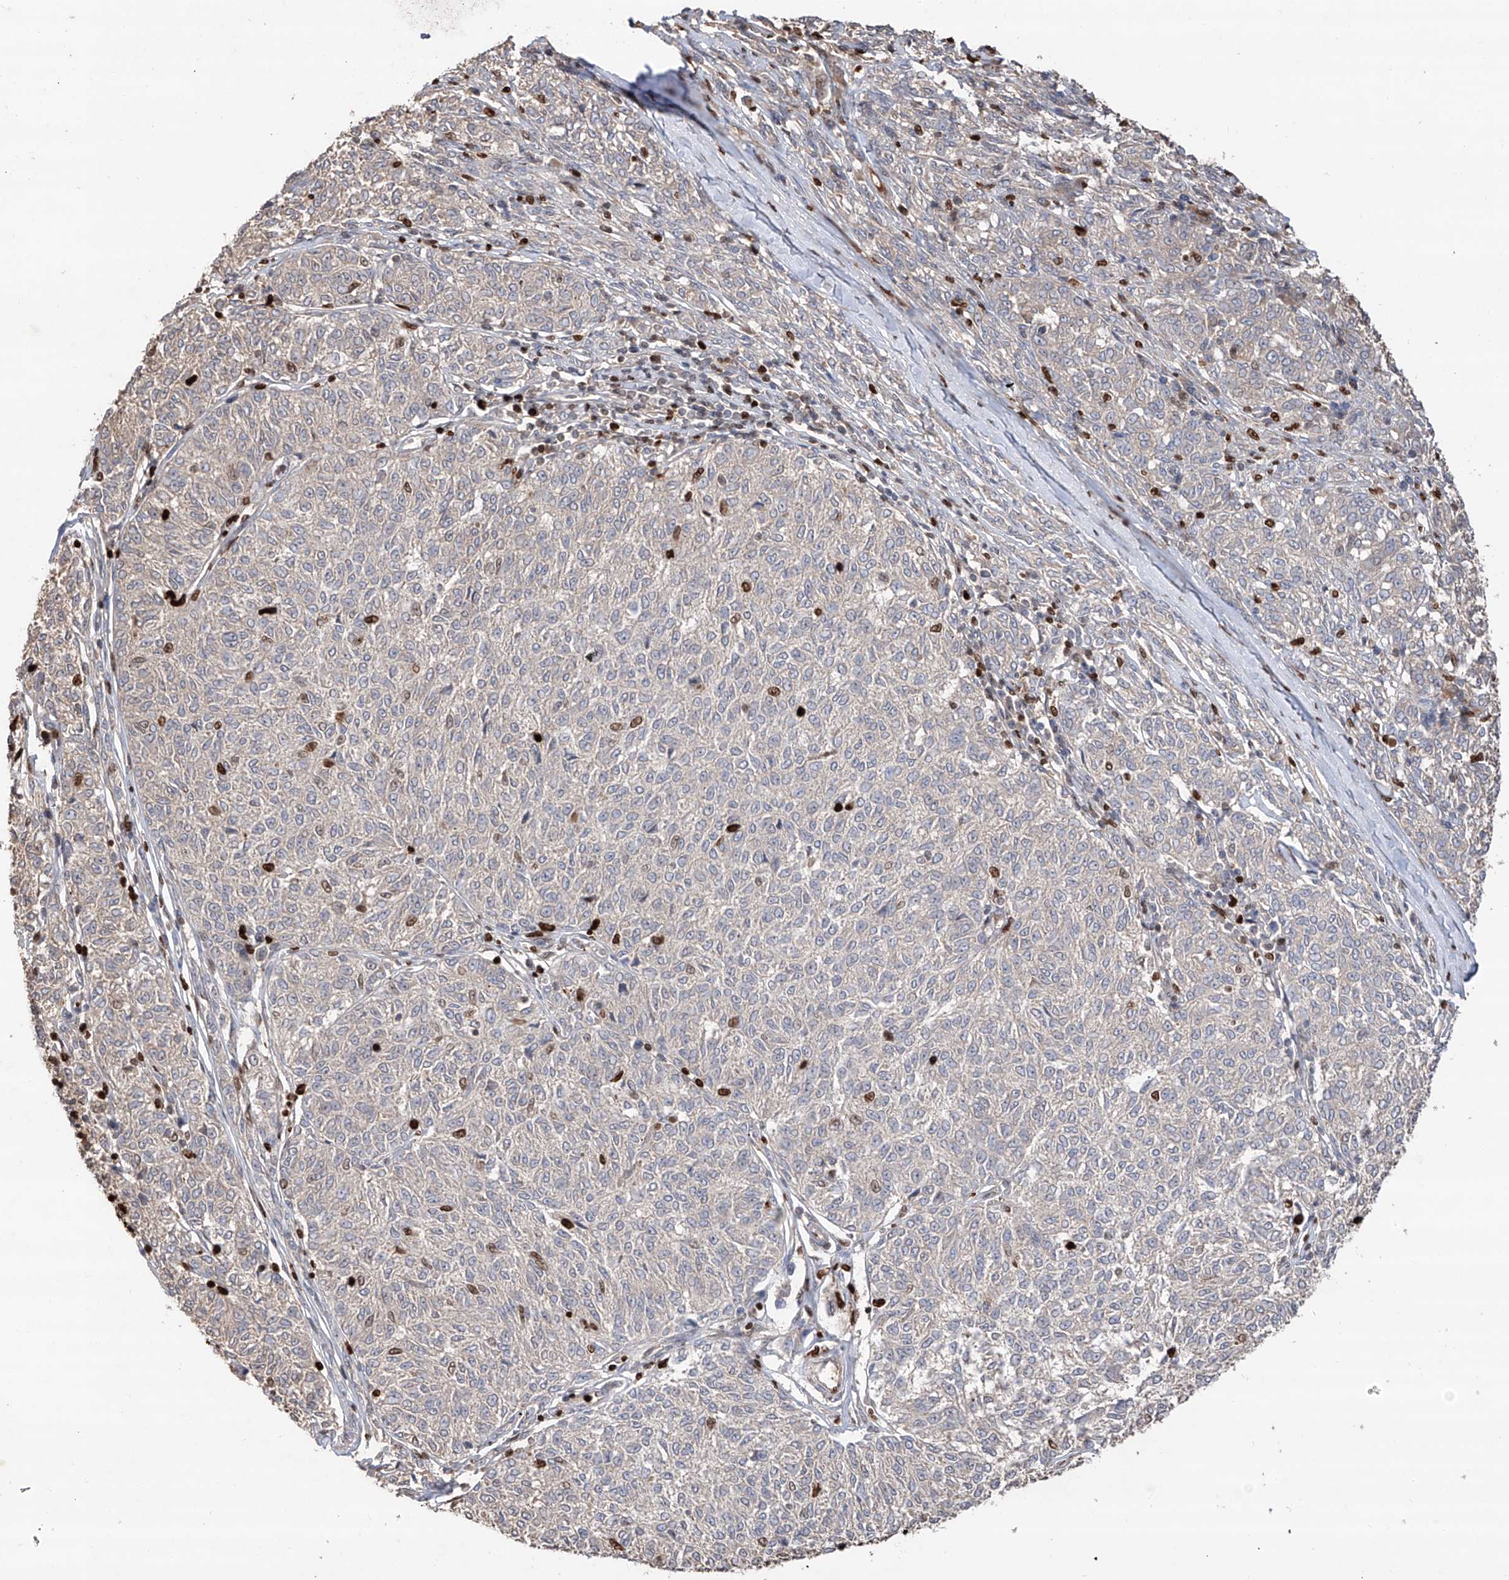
{"staining": {"intensity": "negative", "quantity": "none", "location": "none"}, "tissue": "melanoma", "cell_type": "Tumor cells", "image_type": "cancer", "snomed": [{"axis": "morphology", "description": "Malignant melanoma, NOS"}, {"axis": "topography", "description": "Skin"}], "caption": "Image shows no significant protein staining in tumor cells of melanoma.", "gene": "EDN1", "patient": {"sex": "female", "age": 72}}